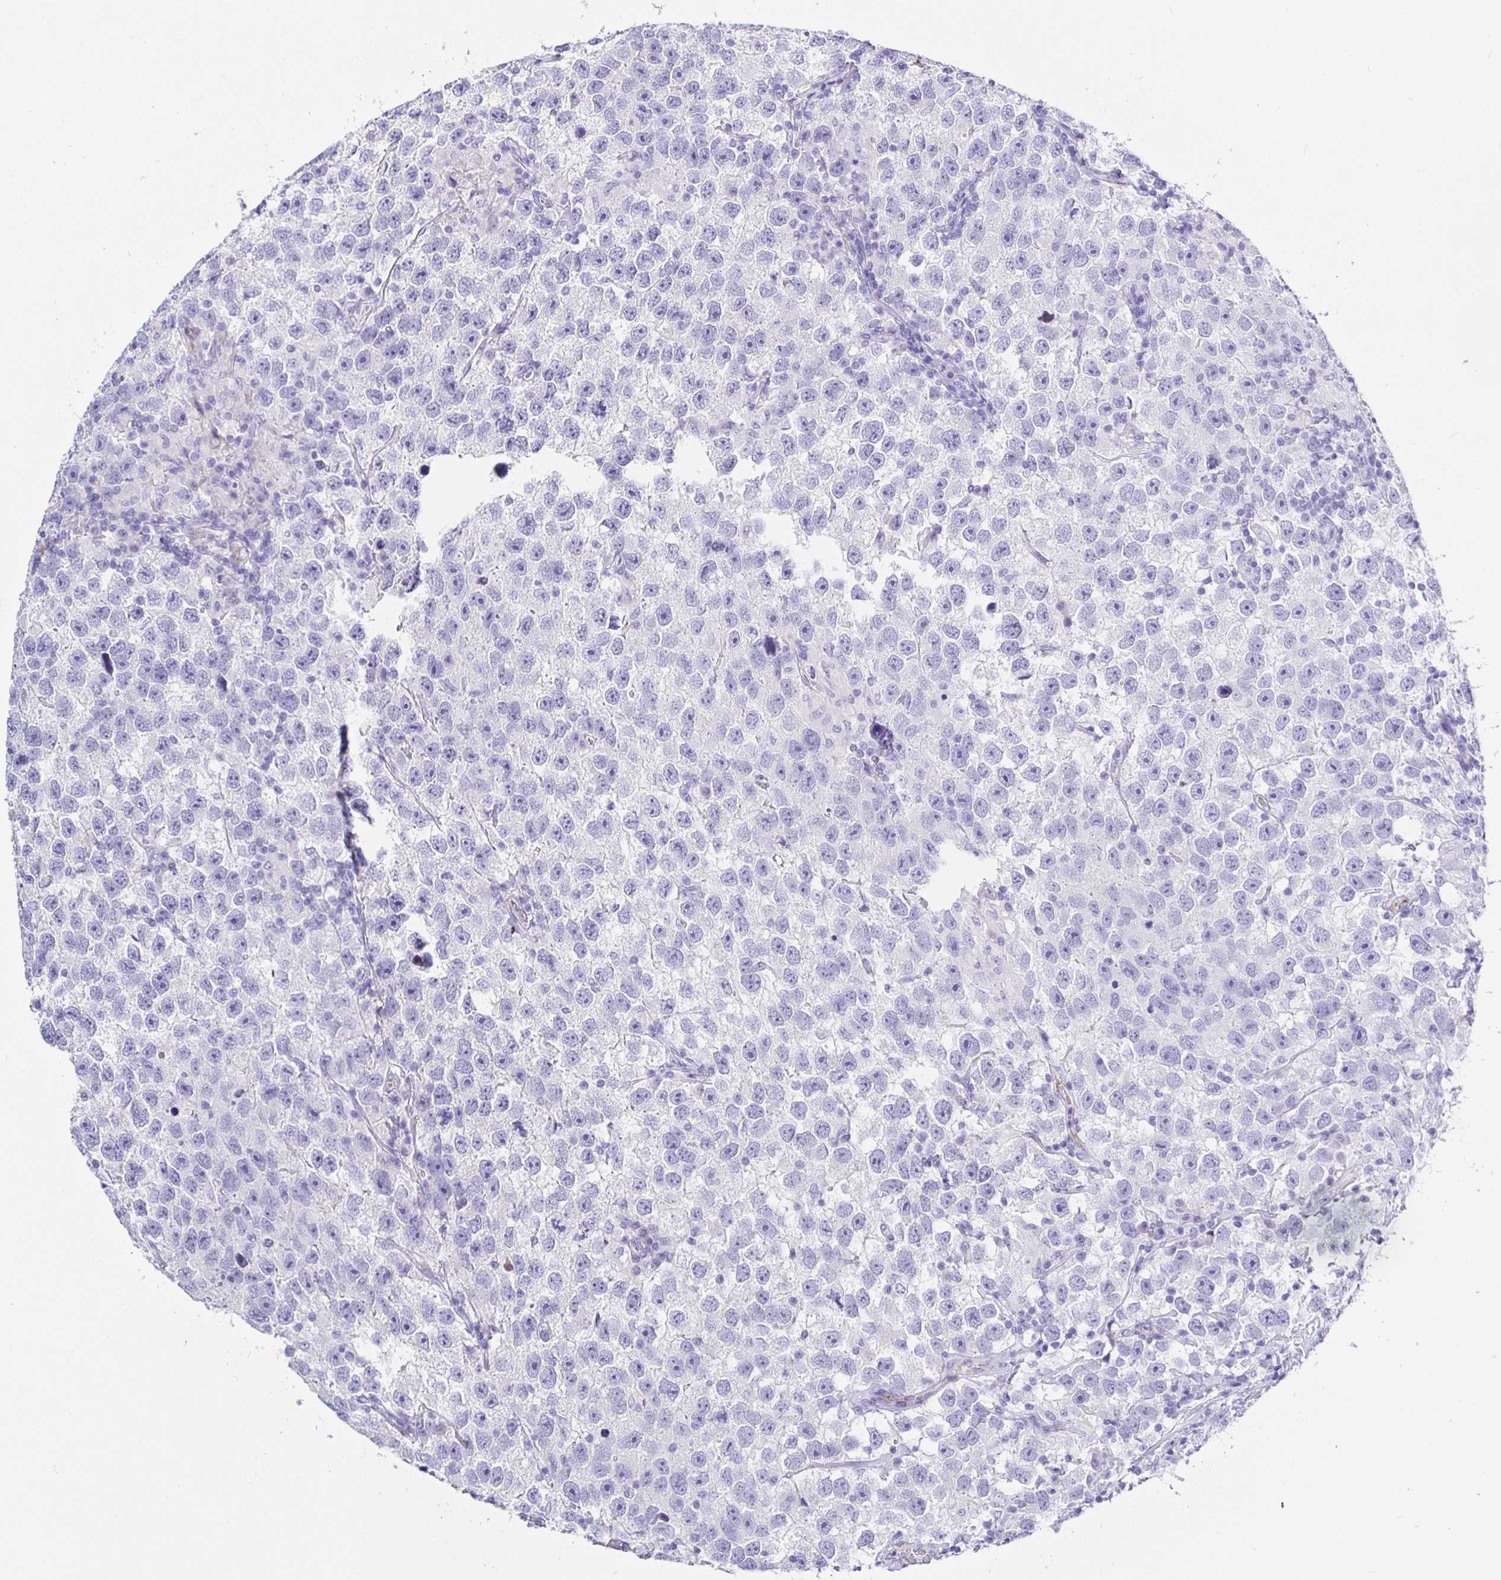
{"staining": {"intensity": "negative", "quantity": "none", "location": "none"}, "tissue": "testis cancer", "cell_type": "Tumor cells", "image_type": "cancer", "snomed": [{"axis": "morphology", "description": "Seminoma, NOS"}, {"axis": "topography", "description": "Testis"}], "caption": "There is no significant staining in tumor cells of testis seminoma.", "gene": "MAOA", "patient": {"sex": "male", "age": 26}}